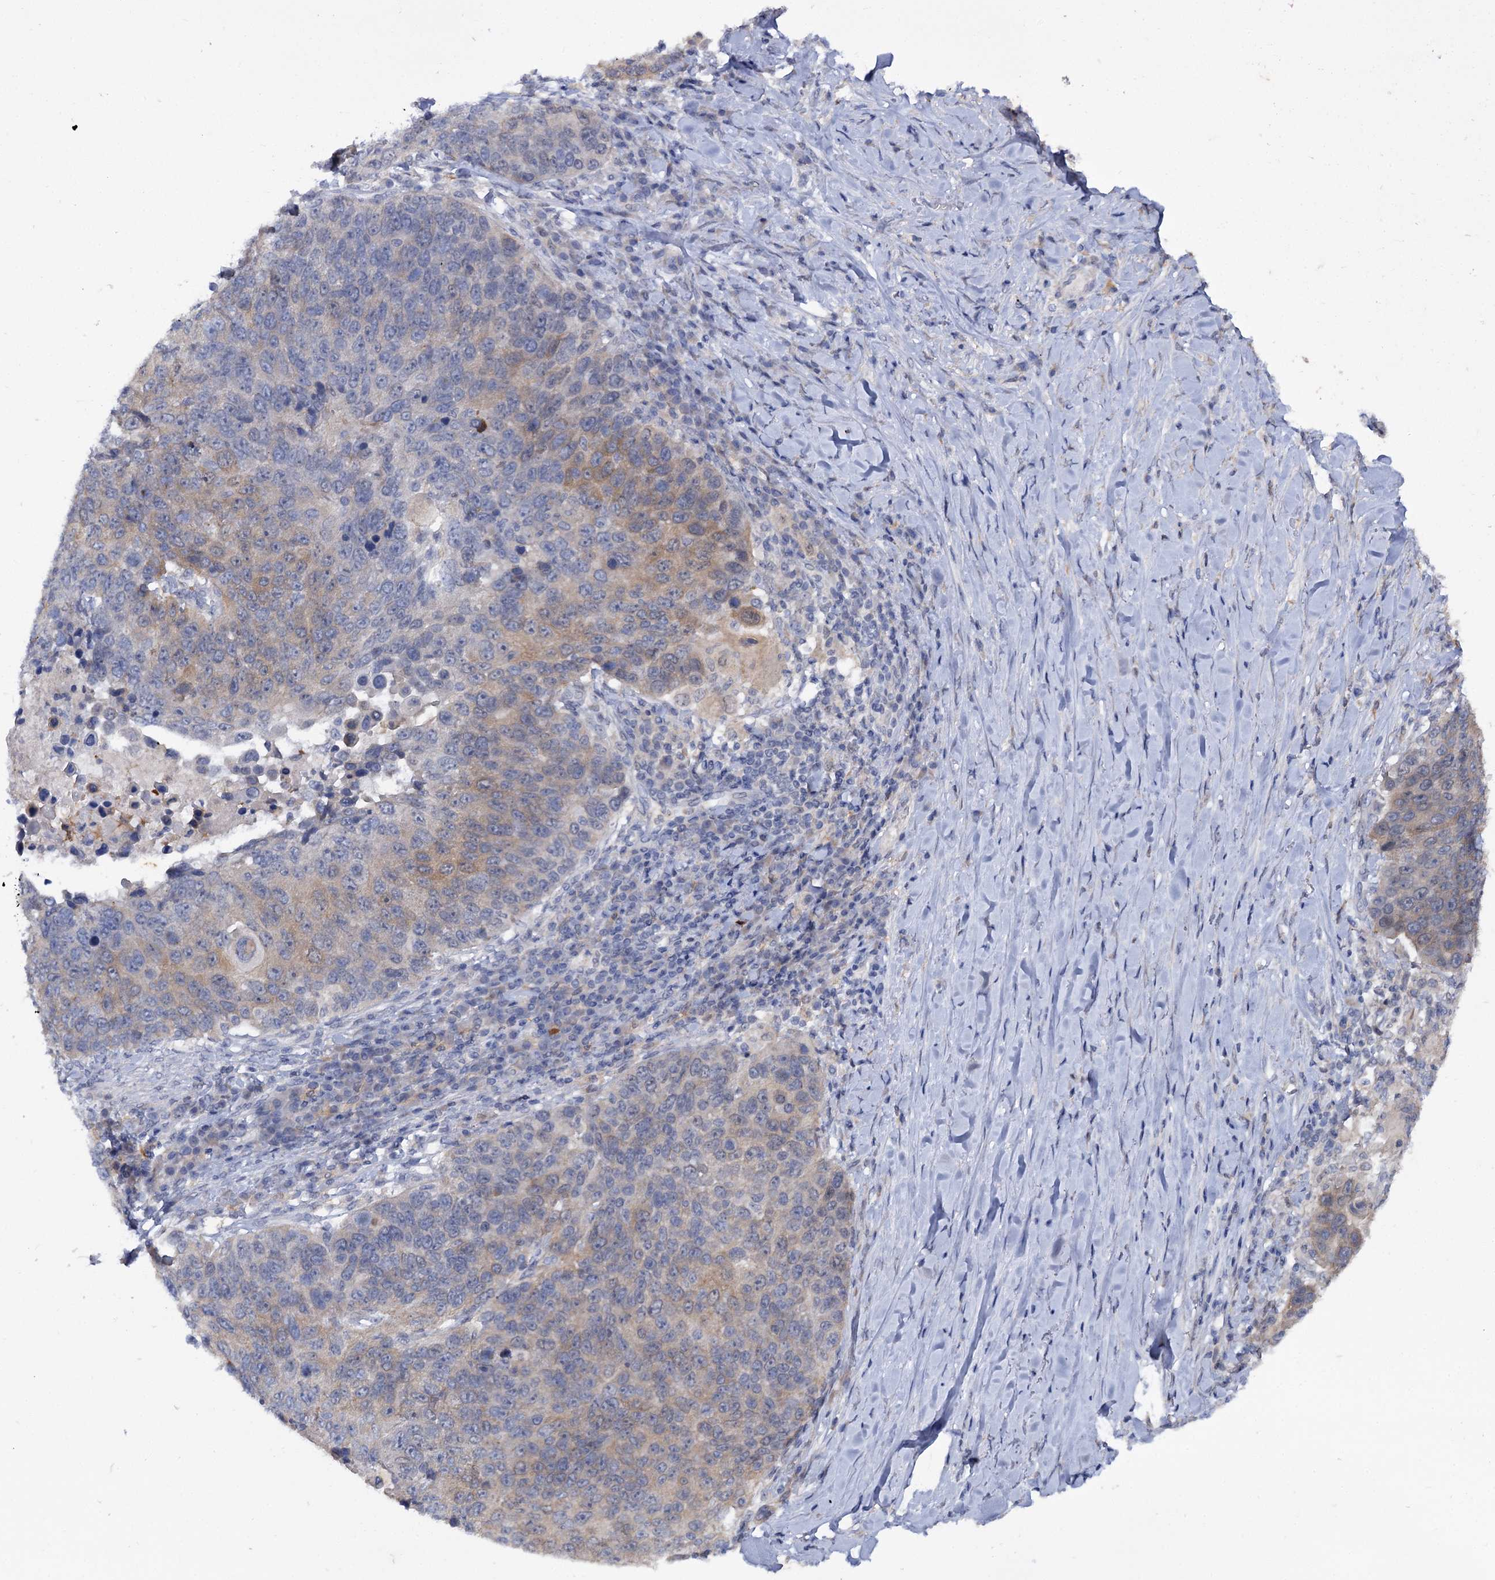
{"staining": {"intensity": "weak", "quantity": "25%-75%", "location": "cytoplasmic/membranous"}, "tissue": "lung cancer", "cell_type": "Tumor cells", "image_type": "cancer", "snomed": [{"axis": "morphology", "description": "Normal tissue, NOS"}, {"axis": "morphology", "description": "Squamous cell carcinoma, NOS"}, {"axis": "topography", "description": "Lymph node"}, {"axis": "topography", "description": "Lung"}], "caption": "The micrograph exhibits a brown stain indicating the presence of a protein in the cytoplasmic/membranous of tumor cells in lung squamous cell carcinoma.", "gene": "MID1IP1", "patient": {"sex": "male", "age": 66}}